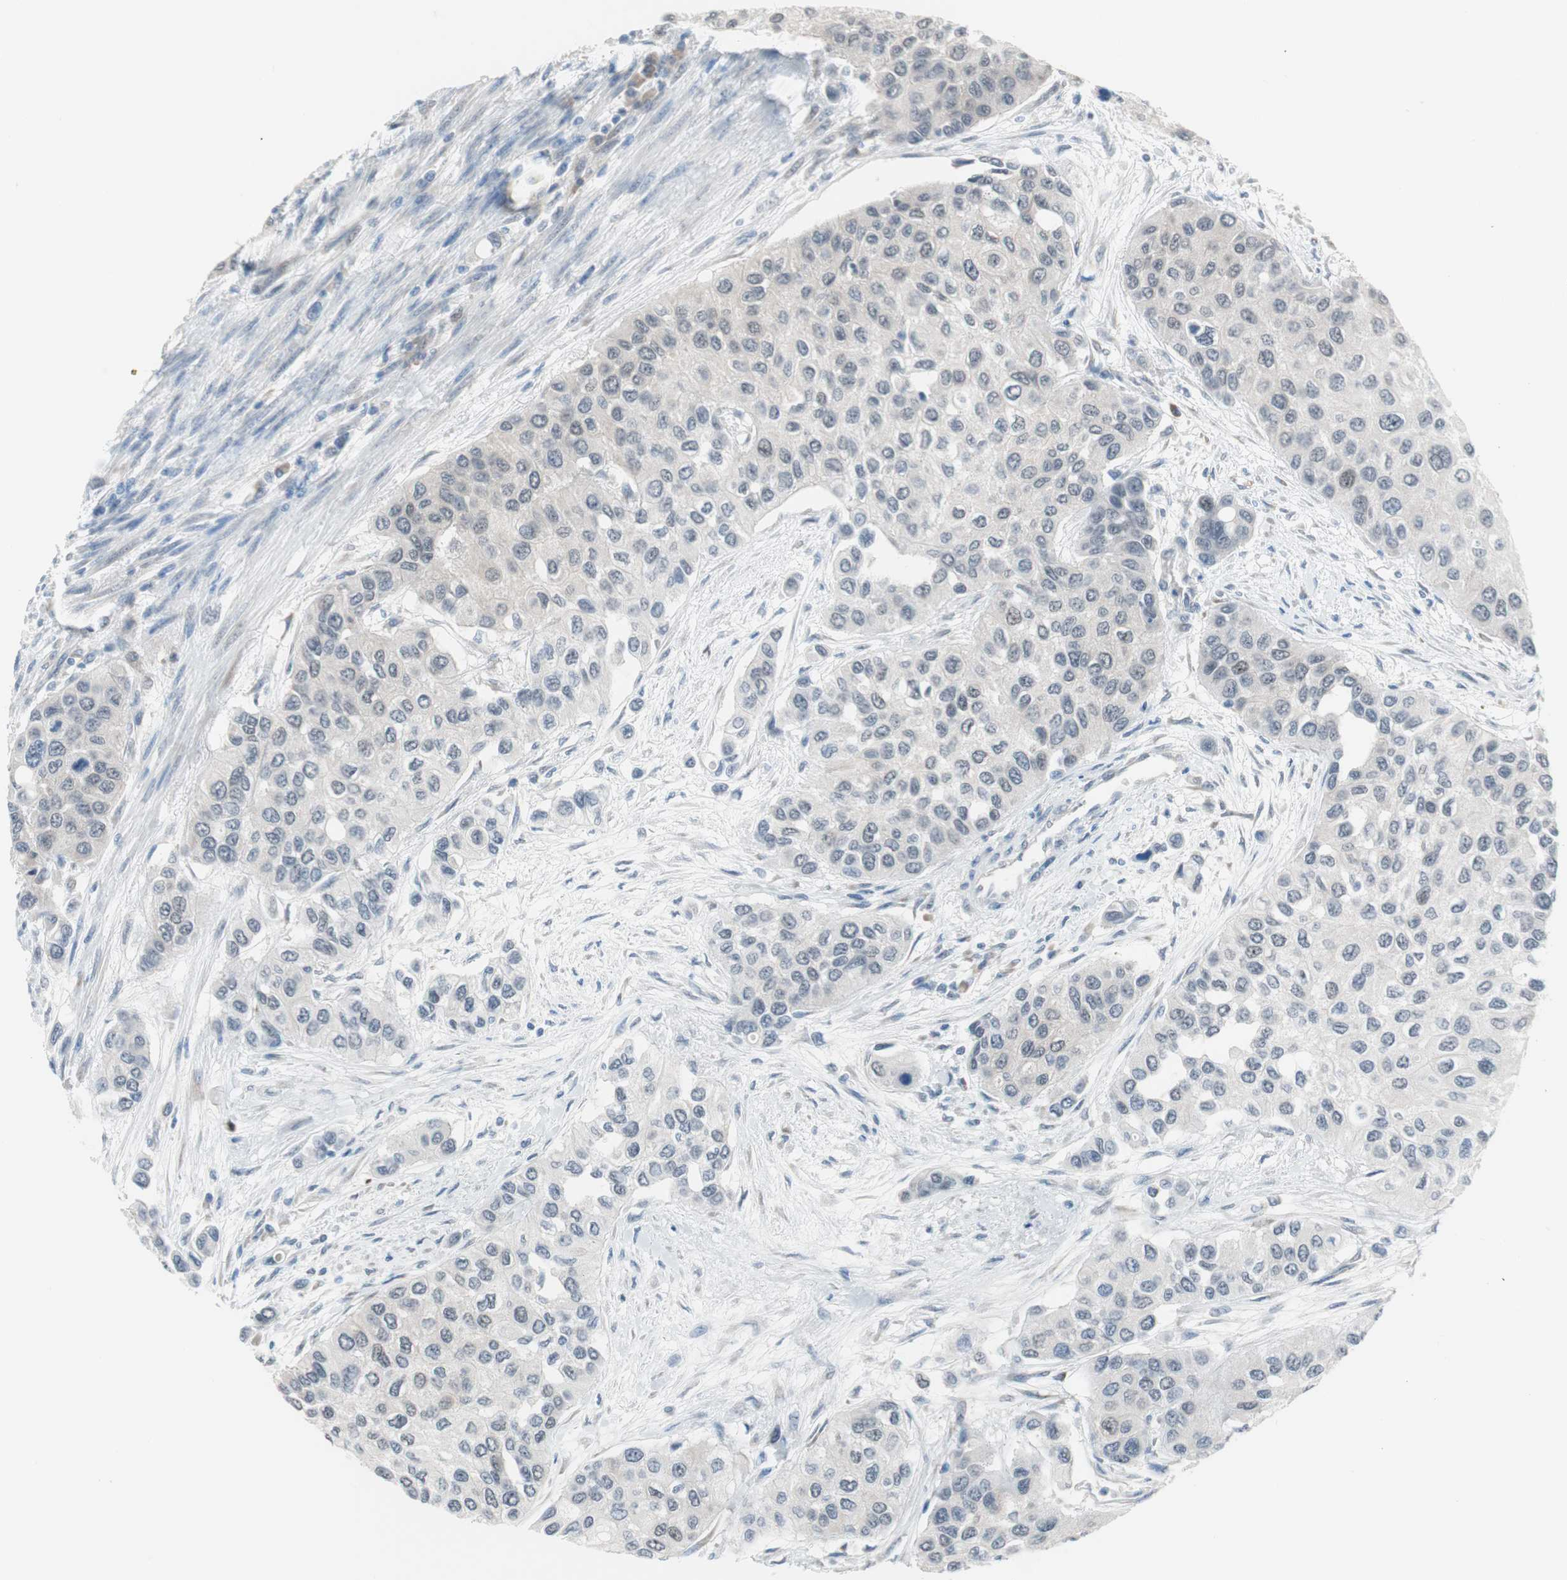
{"staining": {"intensity": "negative", "quantity": "none", "location": "none"}, "tissue": "urothelial cancer", "cell_type": "Tumor cells", "image_type": "cancer", "snomed": [{"axis": "morphology", "description": "Urothelial carcinoma, High grade"}, {"axis": "topography", "description": "Urinary bladder"}], "caption": "Immunohistochemistry image of neoplastic tissue: human high-grade urothelial carcinoma stained with DAB demonstrates no significant protein staining in tumor cells.", "gene": "GRHL1", "patient": {"sex": "female", "age": 56}}